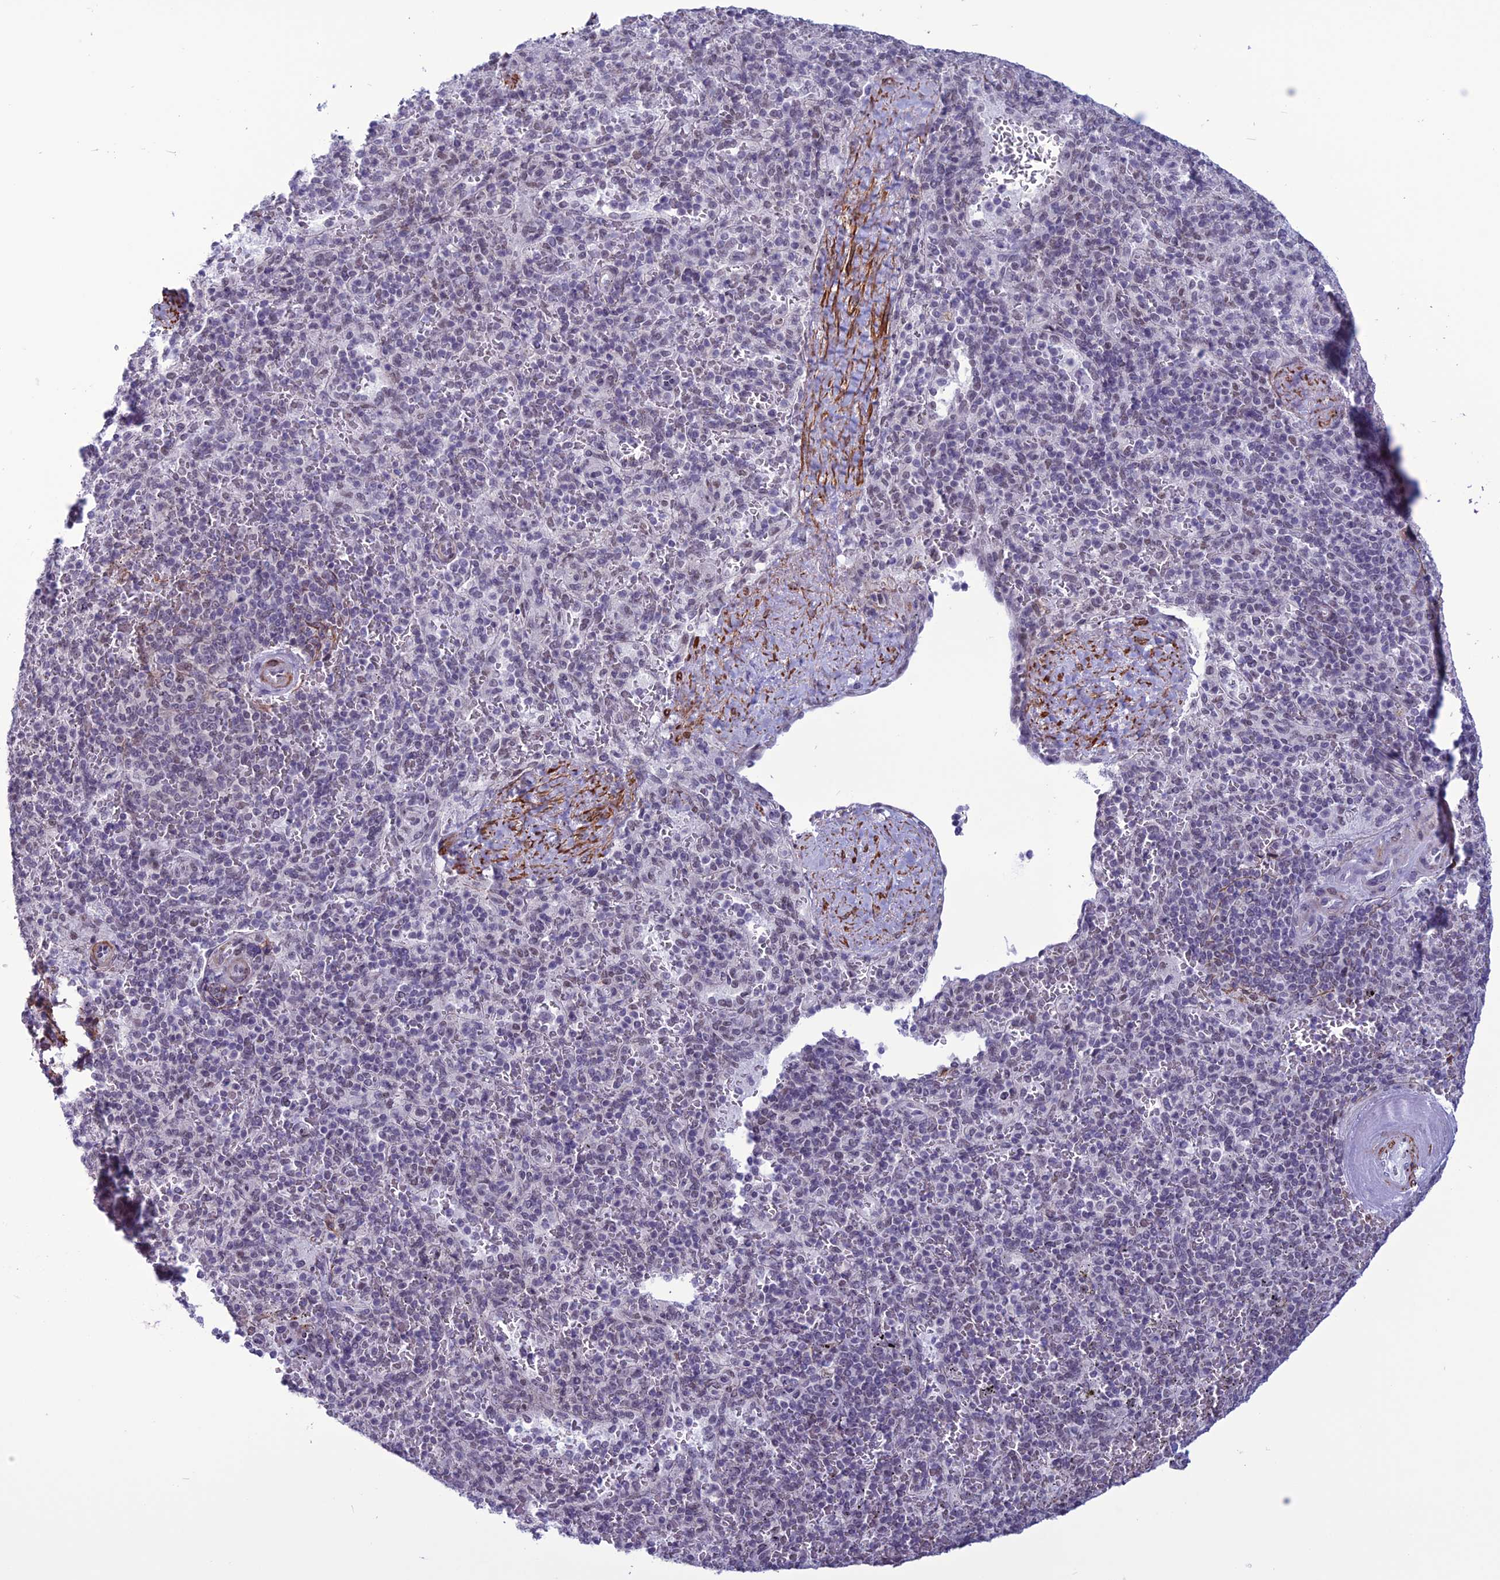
{"staining": {"intensity": "moderate", "quantity": "25%-75%", "location": "nuclear"}, "tissue": "spleen", "cell_type": "Cells in red pulp", "image_type": "normal", "snomed": [{"axis": "morphology", "description": "Normal tissue, NOS"}, {"axis": "topography", "description": "Spleen"}], "caption": "Human spleen stained with a brown dye exhibits moderate nuclear positive expression in about 25%-75% of cells in red pulp.", "gene": "U2AF1", "patient": {"sex": "male", "age": 82}}